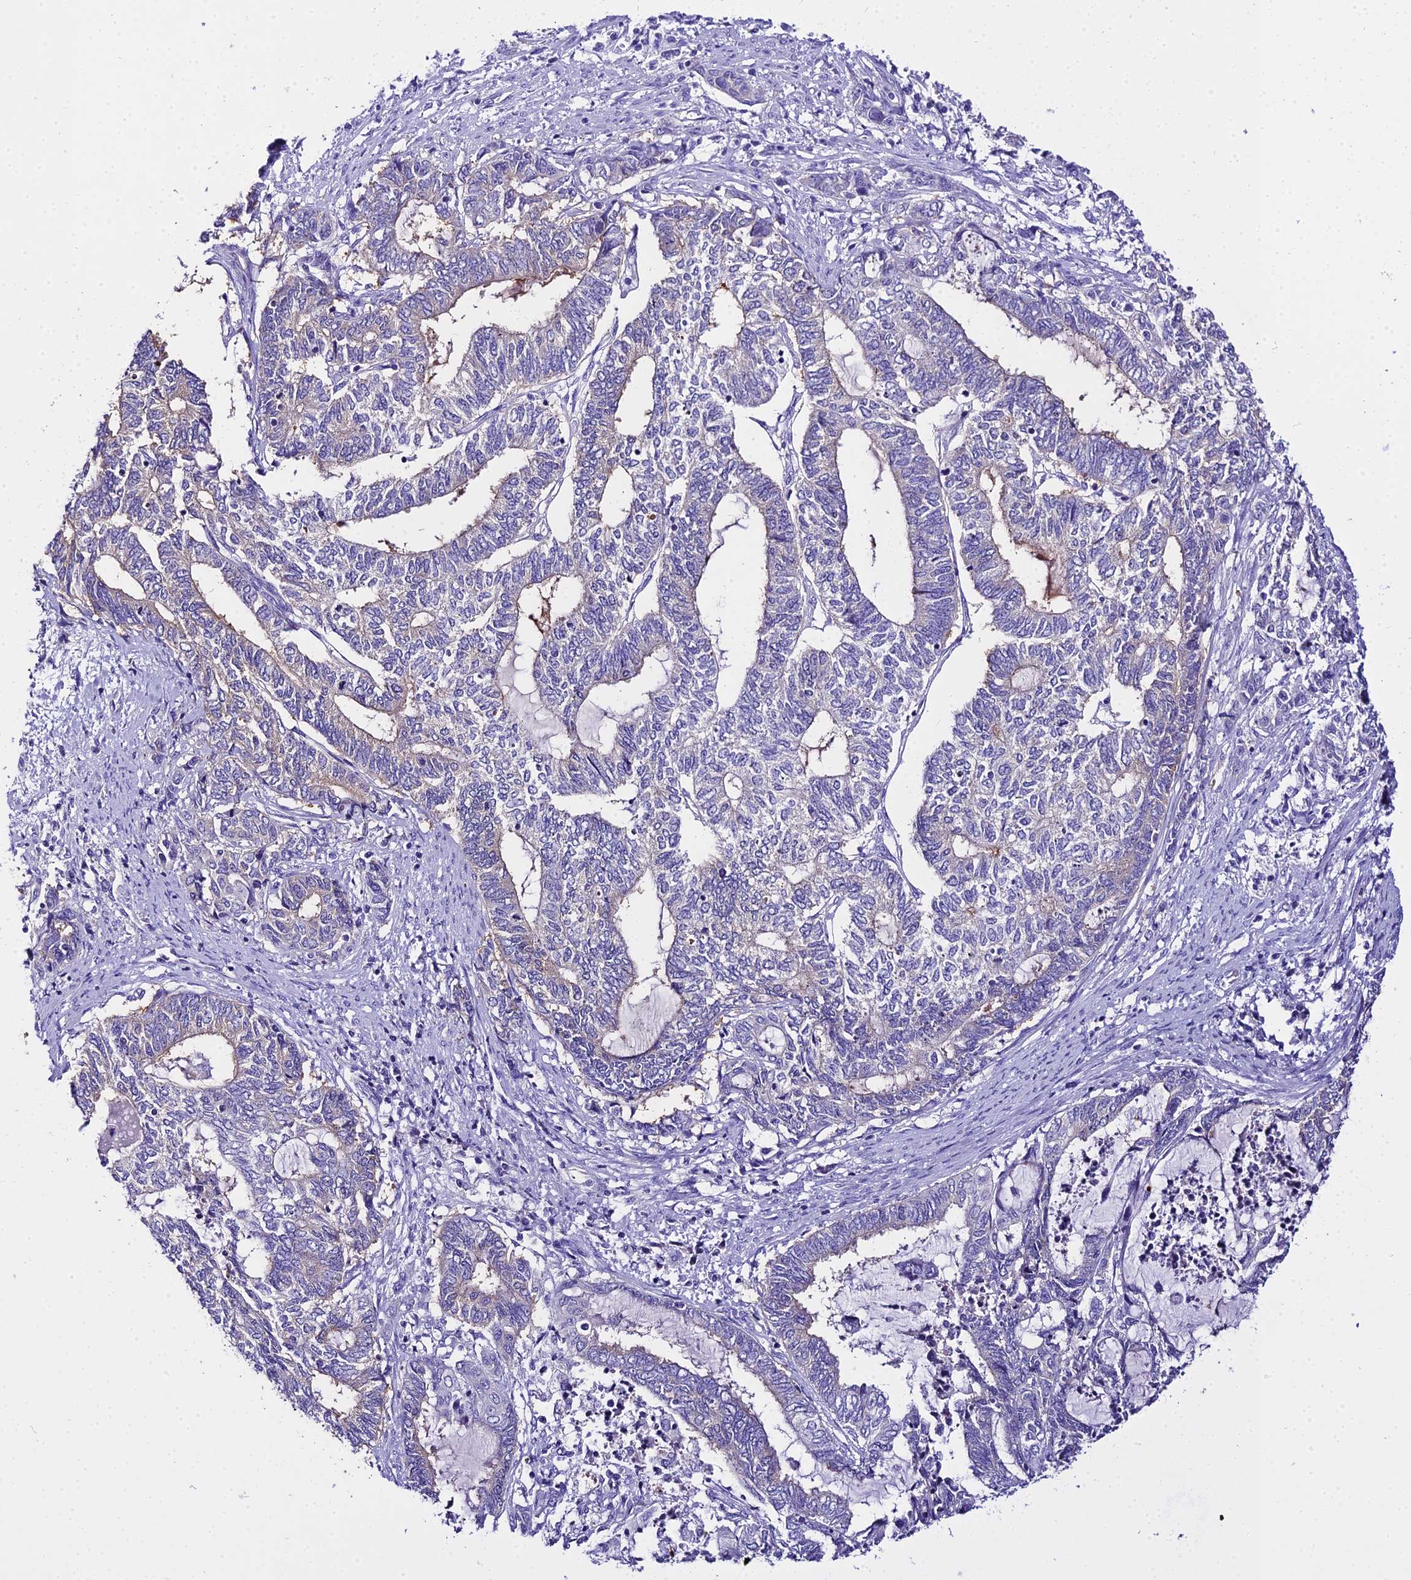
{"staining": {"intensity": "negative", "quantity": "none", "location": "none"}, "tissue": "endometrial cancer", "cell_type": "Tumor cells", "image_type": "cancer", "snomed": [{"axis": "morphology", "description": "Adenocarcinoma, NOS"}, {"axis": "topography", "description": "Uterus"}, {"axis": "topography", "description": "Endometrium"}], "caption": "The immunohistochemistry photomicrograph has no significant positivity in tumor cells of endometrial cancer tissue.", "gene": "TUBA3D", "patient": {"sex": "female", "age": 70}}